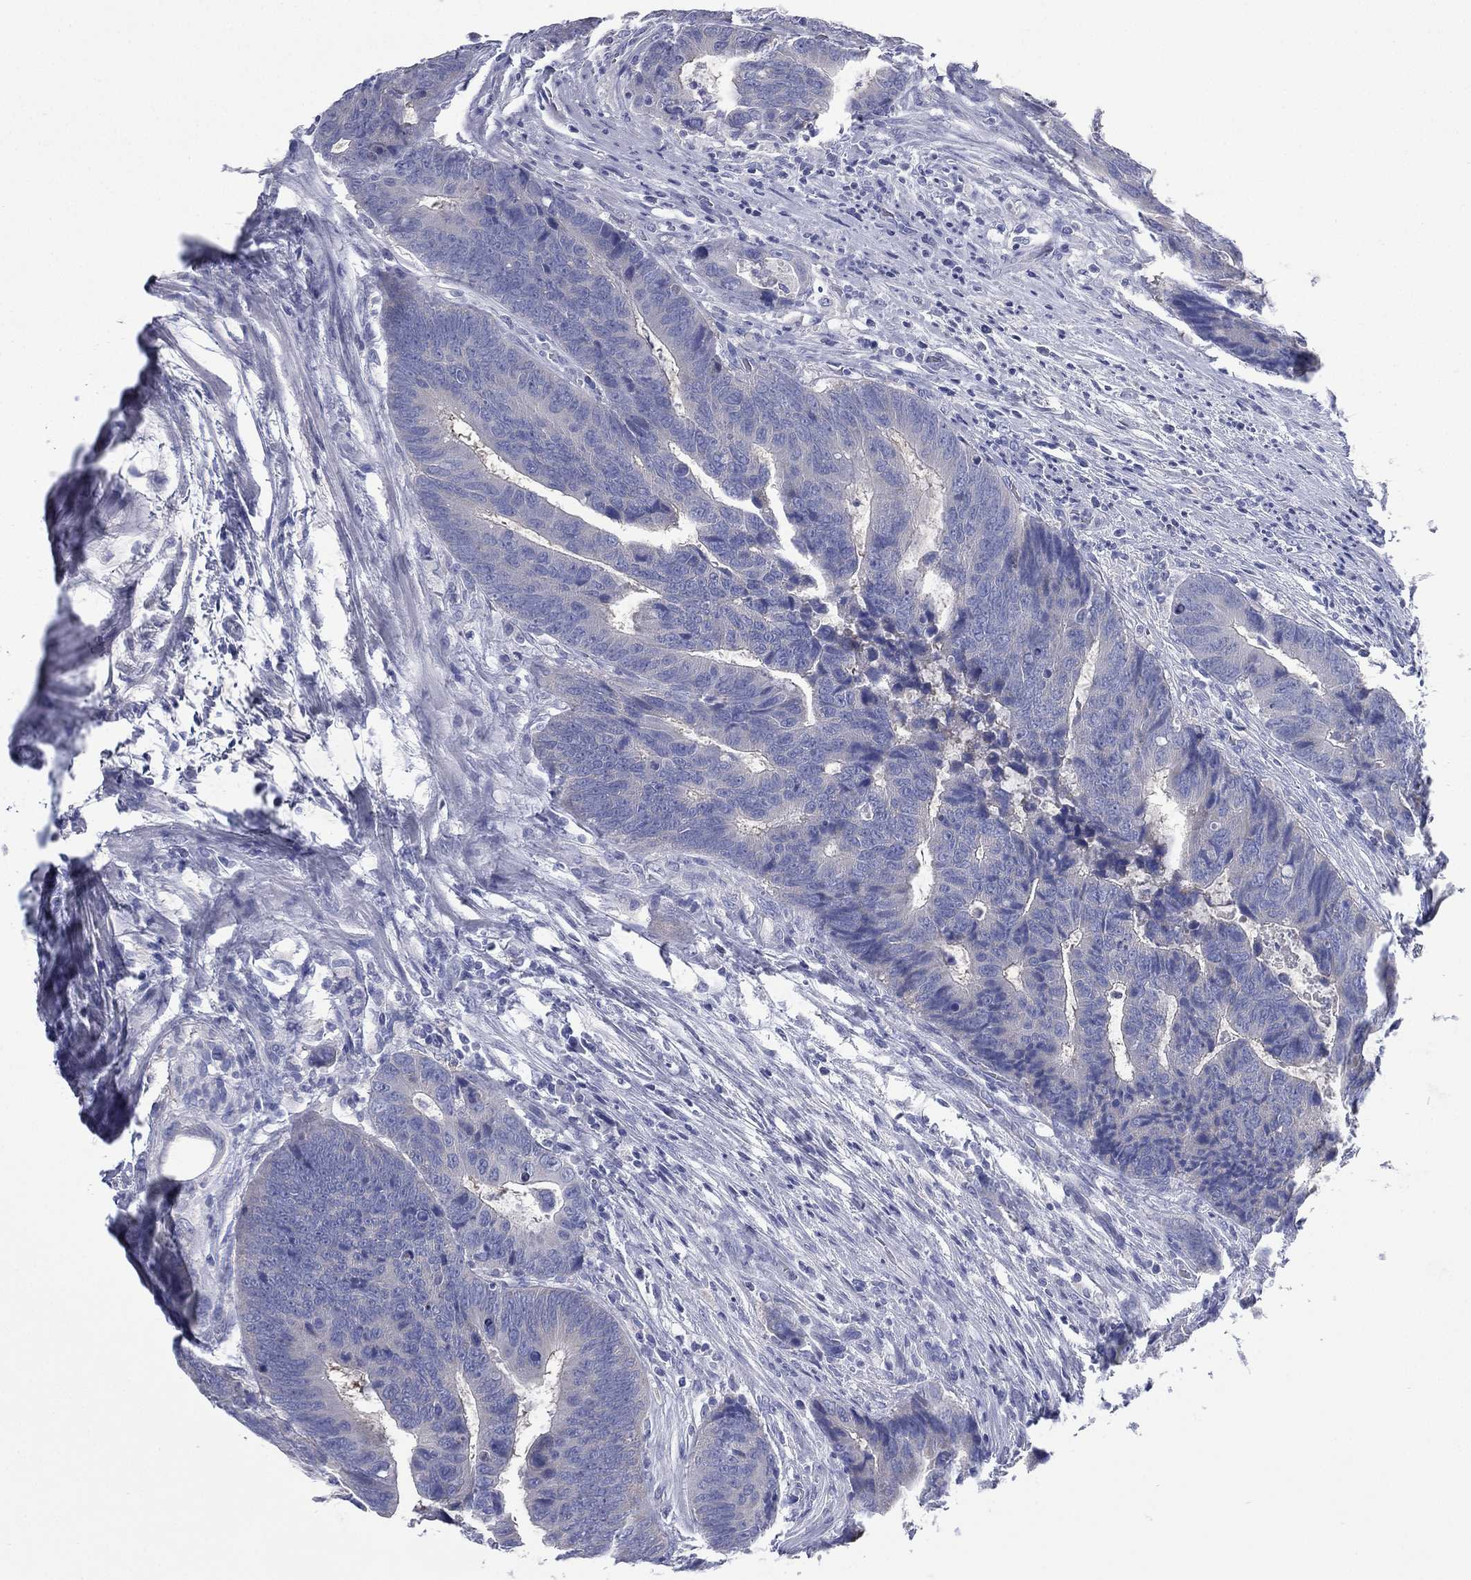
{"staining": {"intensity": "negative", "quantity": "none", "location": "none"}, "tissue": "colorectal cancer", "cell_type": "Tumor cells", "image_type": "cancer", "snomed": [{"axis": "morphology", "description": "Adenocarcinoma, NOS"}, {"axis": "topography", "description": "Colon"}], "caption": "Human adenocarcinoma (colorectal) stained for a protein using IHC displays no staining in tumor cells.", "gene": "FCER2", "patient": {"sex": "female", "age": 56}}